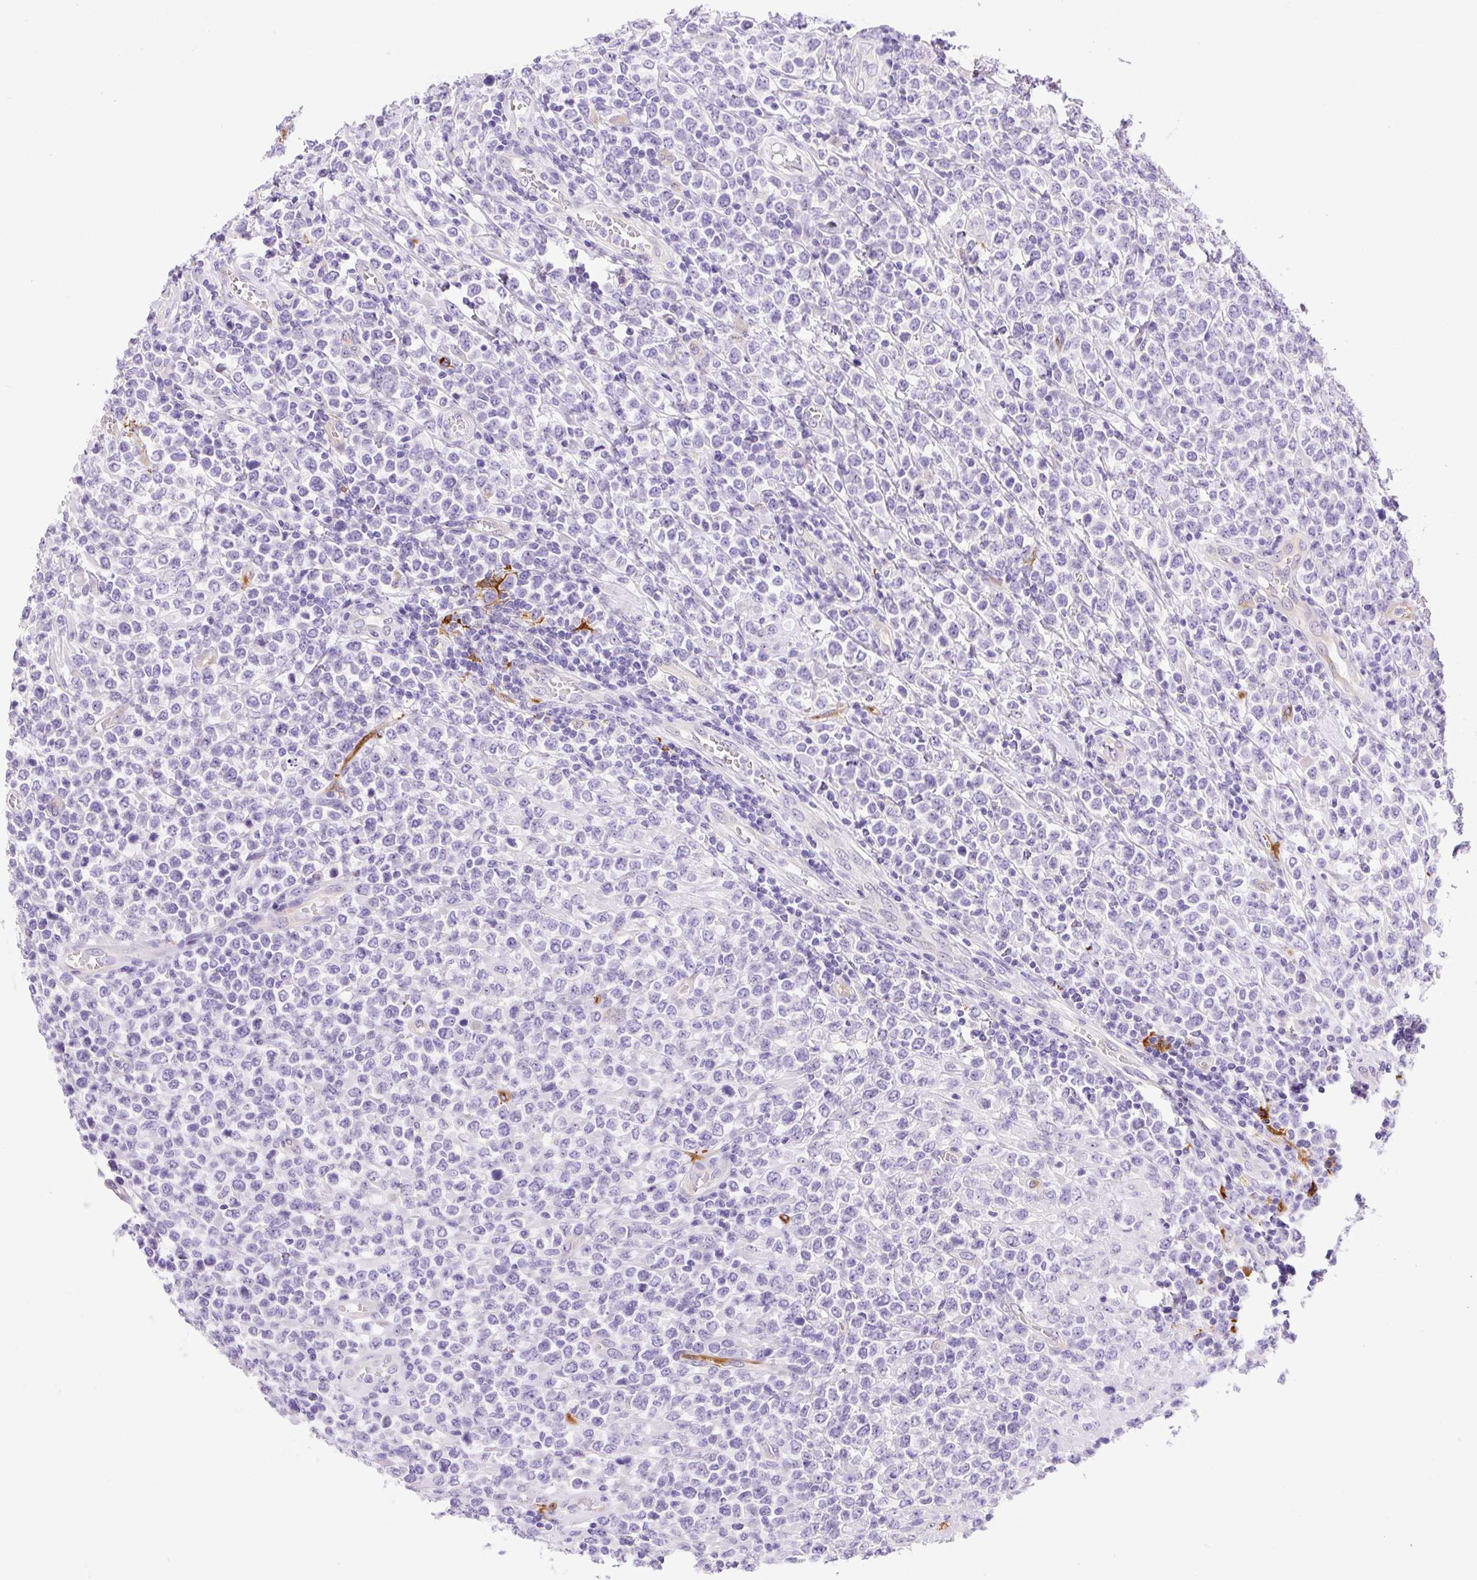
{"staining": {"intensity": "negative", "quantity": "none", "location": "none"}, "tissue": "lymphoma", "cell_type": "Tumor cells", "image_type": "cancer", "snomed": [{"axis": "morphology", "description": "Malignant lymphoma, non-Hodgkin's type, High grade"}, {"axis": "topography", "description": "Soft tissue"}], "caption": "Protein analysis of lymphoma exhibits no significant staining in tumor cells.", "gene": "ASB4", "patient": {"sex": "female", "age": 56}}